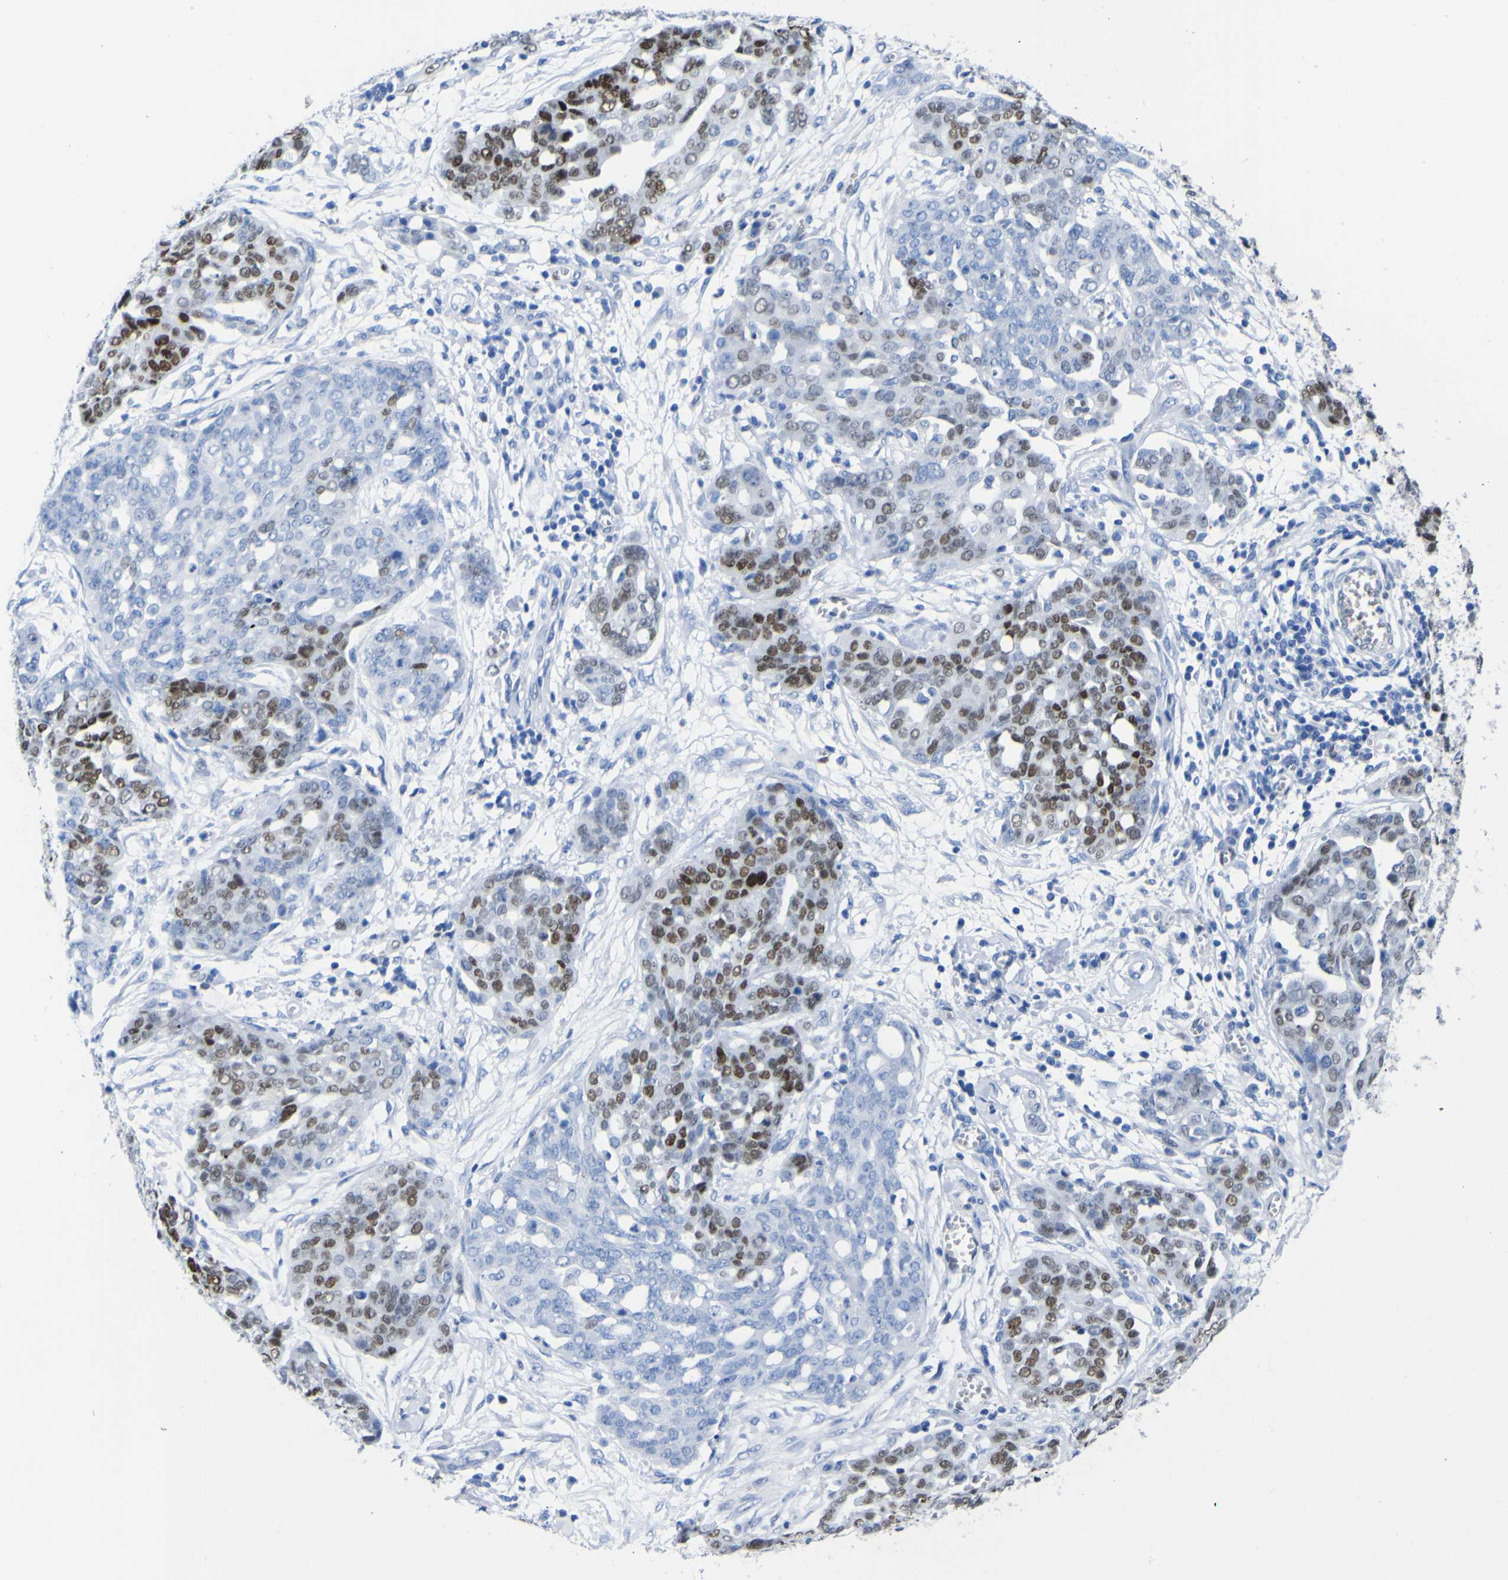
{"staining": {"intensity": "strong", "quantity": "25%-75%", "location": "nuclear"}, "tissue": "ovarian cancer", "cell_type": "Tumor cells", "image_type": "cancer", "snomed": [{"axis": "morphology", "description": "Cystadenocarcinoma, serous, NOS"}, {"axis": "topography", "description": "Soft tissue"}, {"axis": "topography", "description": "Ovary"}], "caption": "A high-resolution histopathology image shows IHC staining of ovarian cancer, which reveals strong nuclear staining in approximately 25%-75% of tumor cells. (Brightfield microscopy of DAB IHC at high magnification).", "gene": "DACH1", "patient": {"sex": "female", "age": 57}}